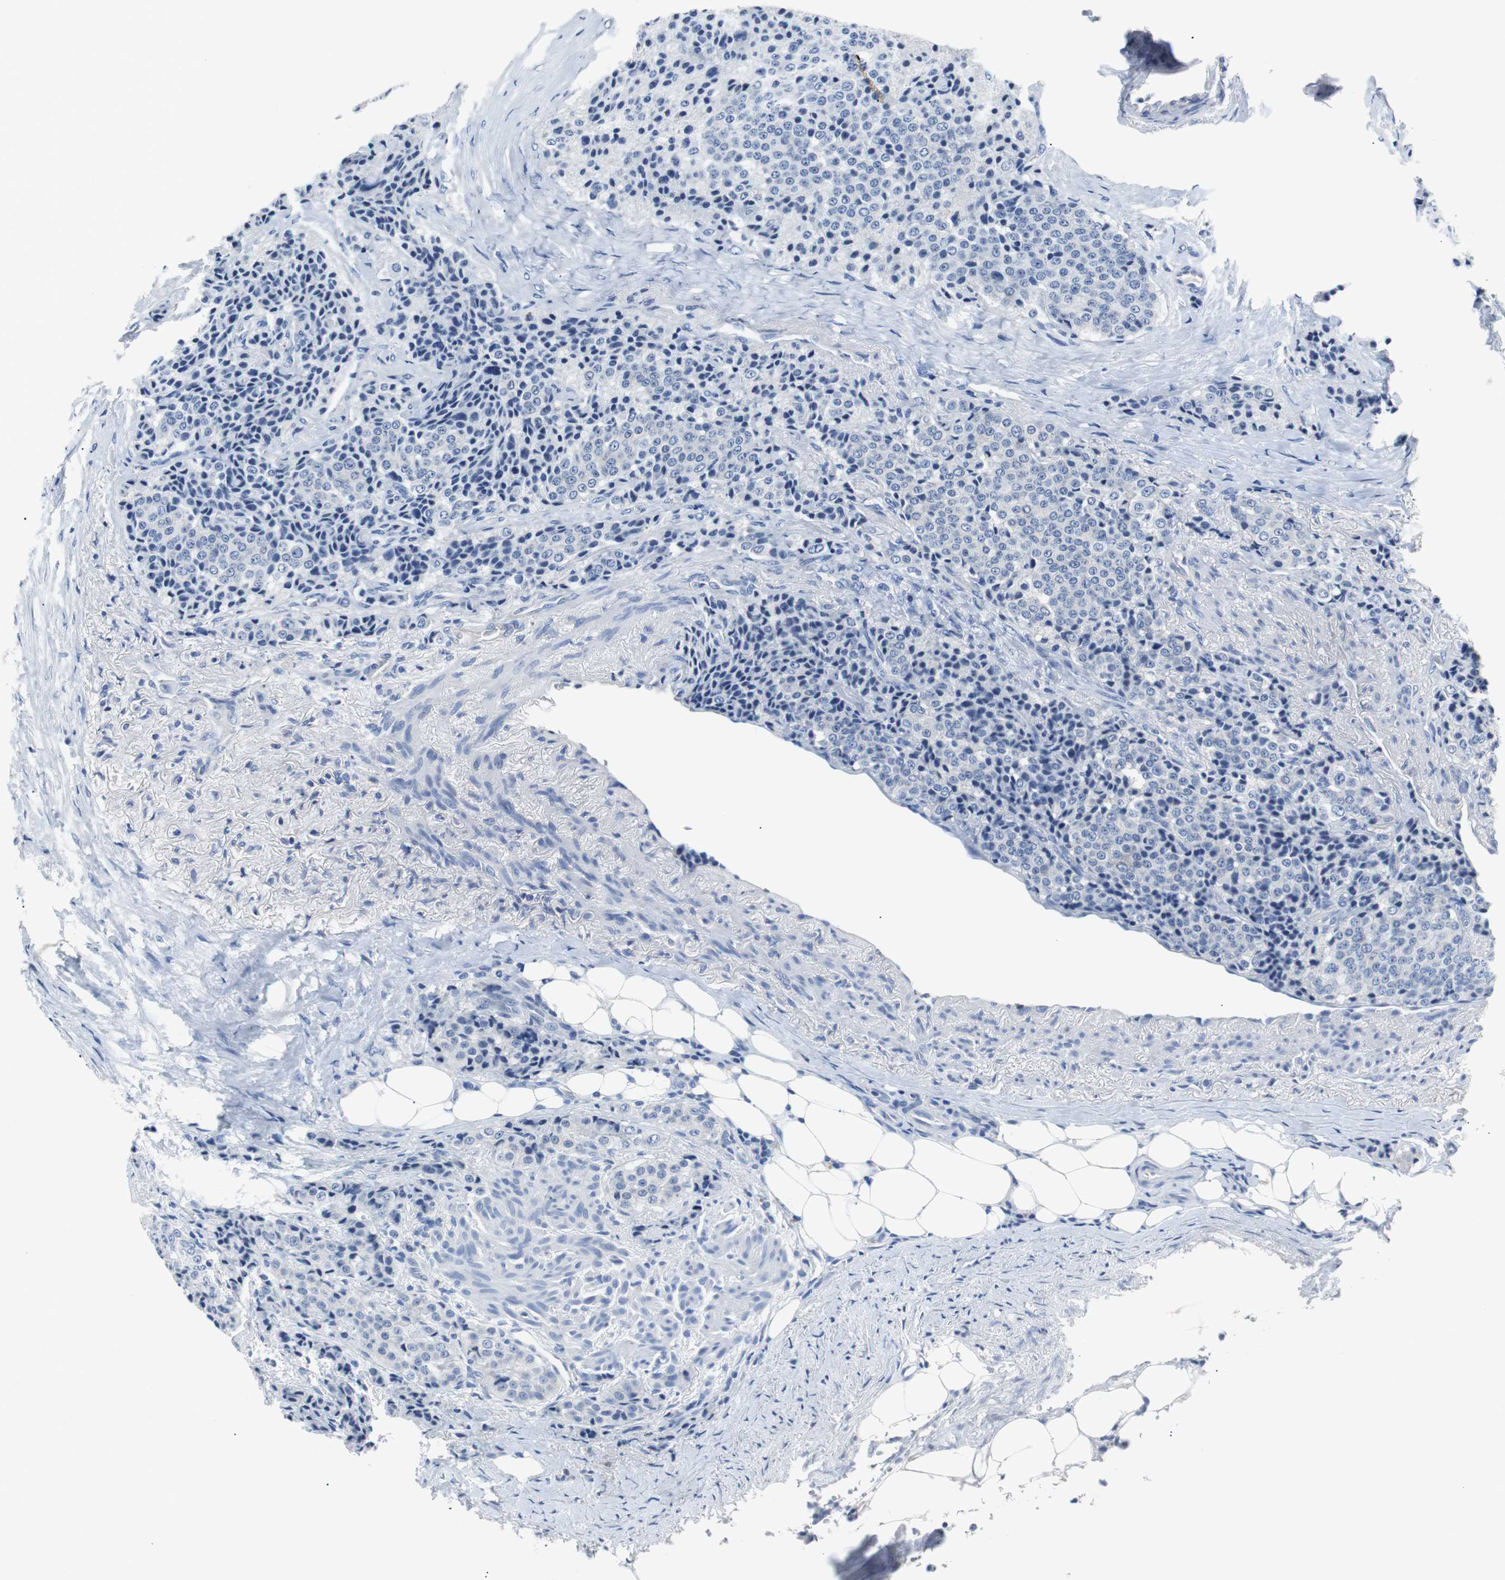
{"staining": {"intensity": "negative", "quantity": "none", "location": "none"}, "tissue": "carcinoid", "cell_type": "Tumor cells", "image_type": "cancer", "snomed": [{"axis": "morphology", "description": "Carcinoid, malignant, NOS"}, {"axis": "topography", "description": "Colon"}], "caption": "IHC micrograph of neoplastic tissue: carcinoid stained with DAB exhibits no significant protein positivity in tumor cells. (Immunohistochemistry, brightfield microscopy, high magnification).", "gene": "EEF2K", "patient": {"sex": "female", "age": 61}}